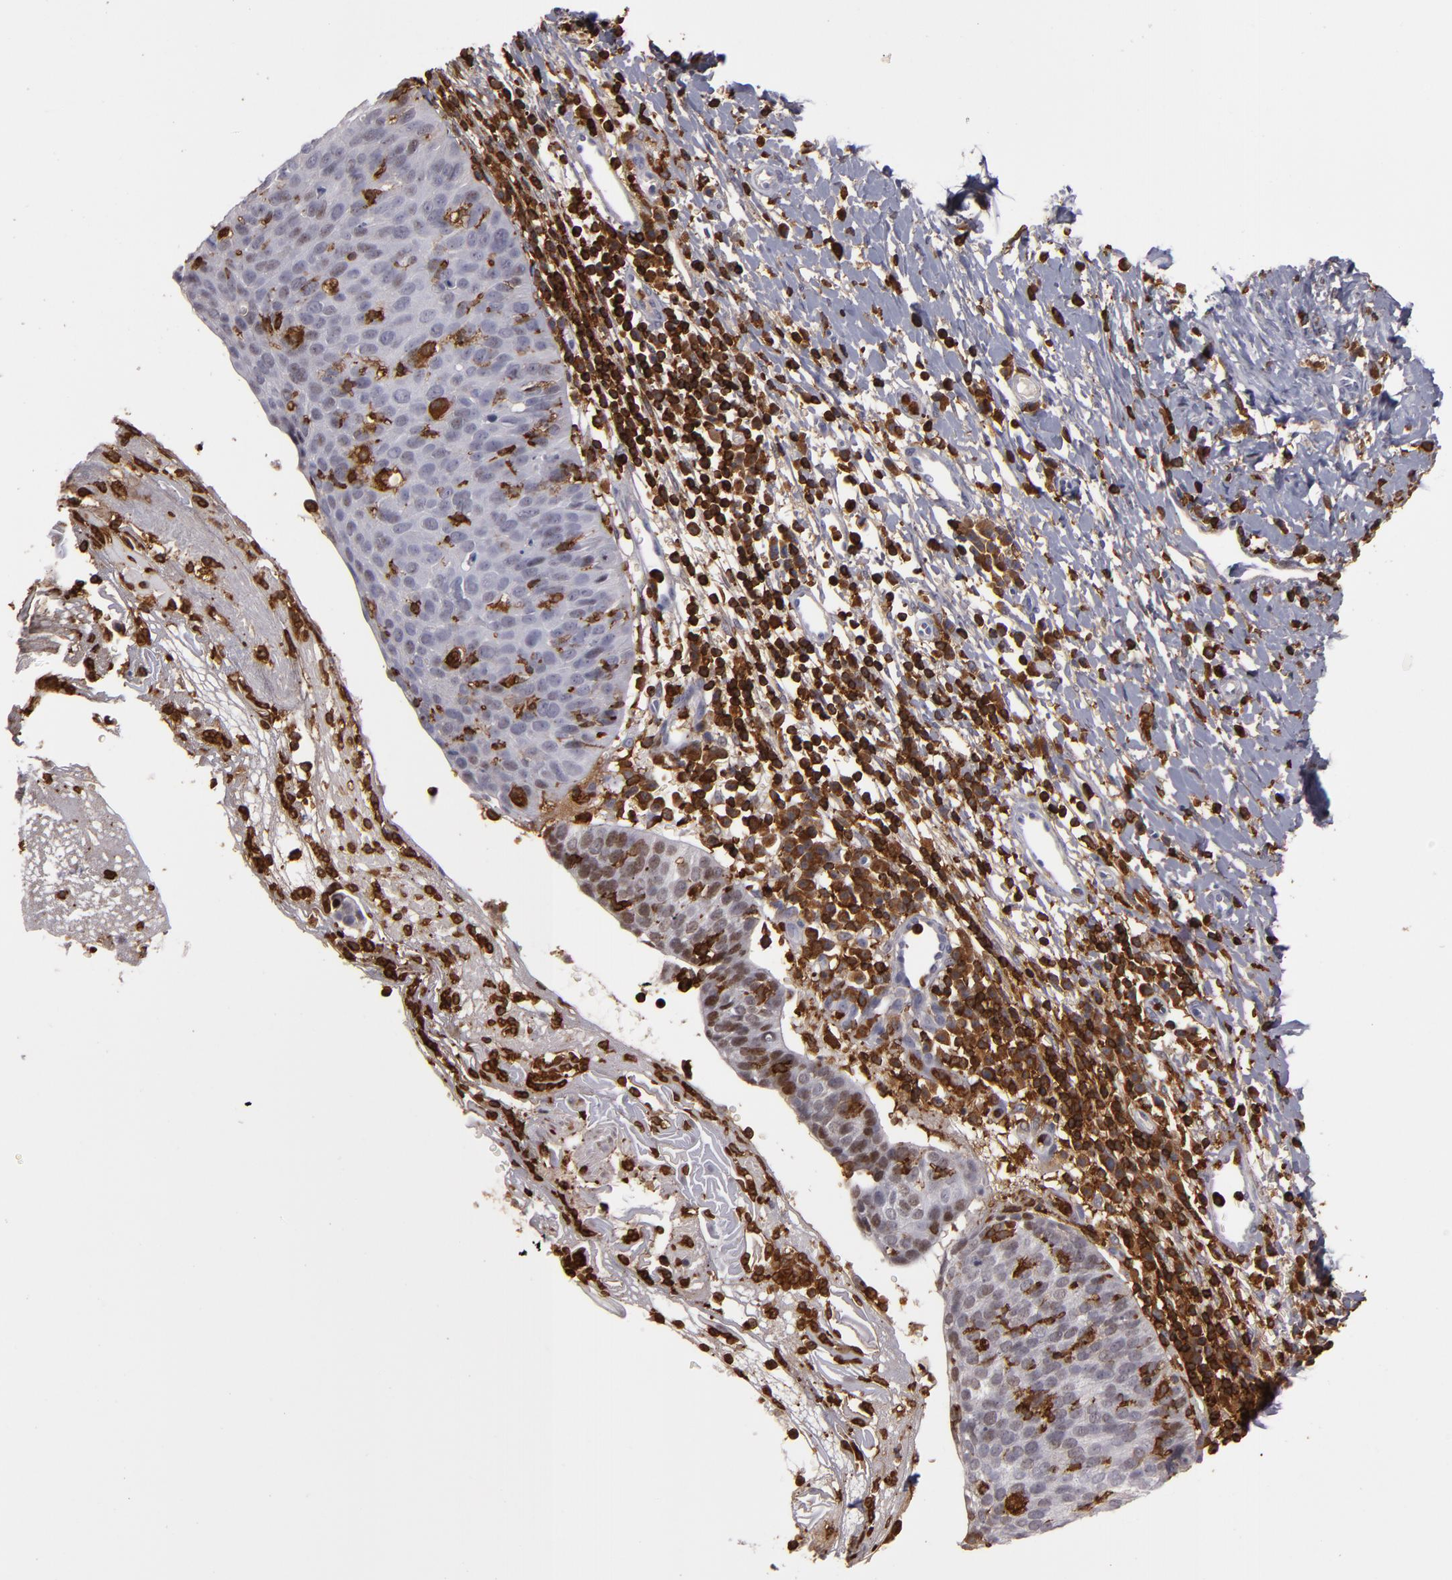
{"staining": {"intensity": "moderate", "quantity": "25%-75%", "location": "nuclear"}, "tissue": "cervical cancer", "cell_type": "Tumor cells", "image_type": "cancer", "snomed": [{"axis": "morphology", "description": "Normal tissue, NOS"}, {"axis": "morphology", "description": "Squamous cell carcinoma, NOS"}, {"axis": "topography", "description": "Cervix"}], "caption": "A high-resolution micrograph shows IHC staining of cervical cancer, which exhibits moderate nuclear positivity in approximately 25%-75% of tumor cells.", "gene": "WAS", "patient": {"sex": "female", "age": 39}}